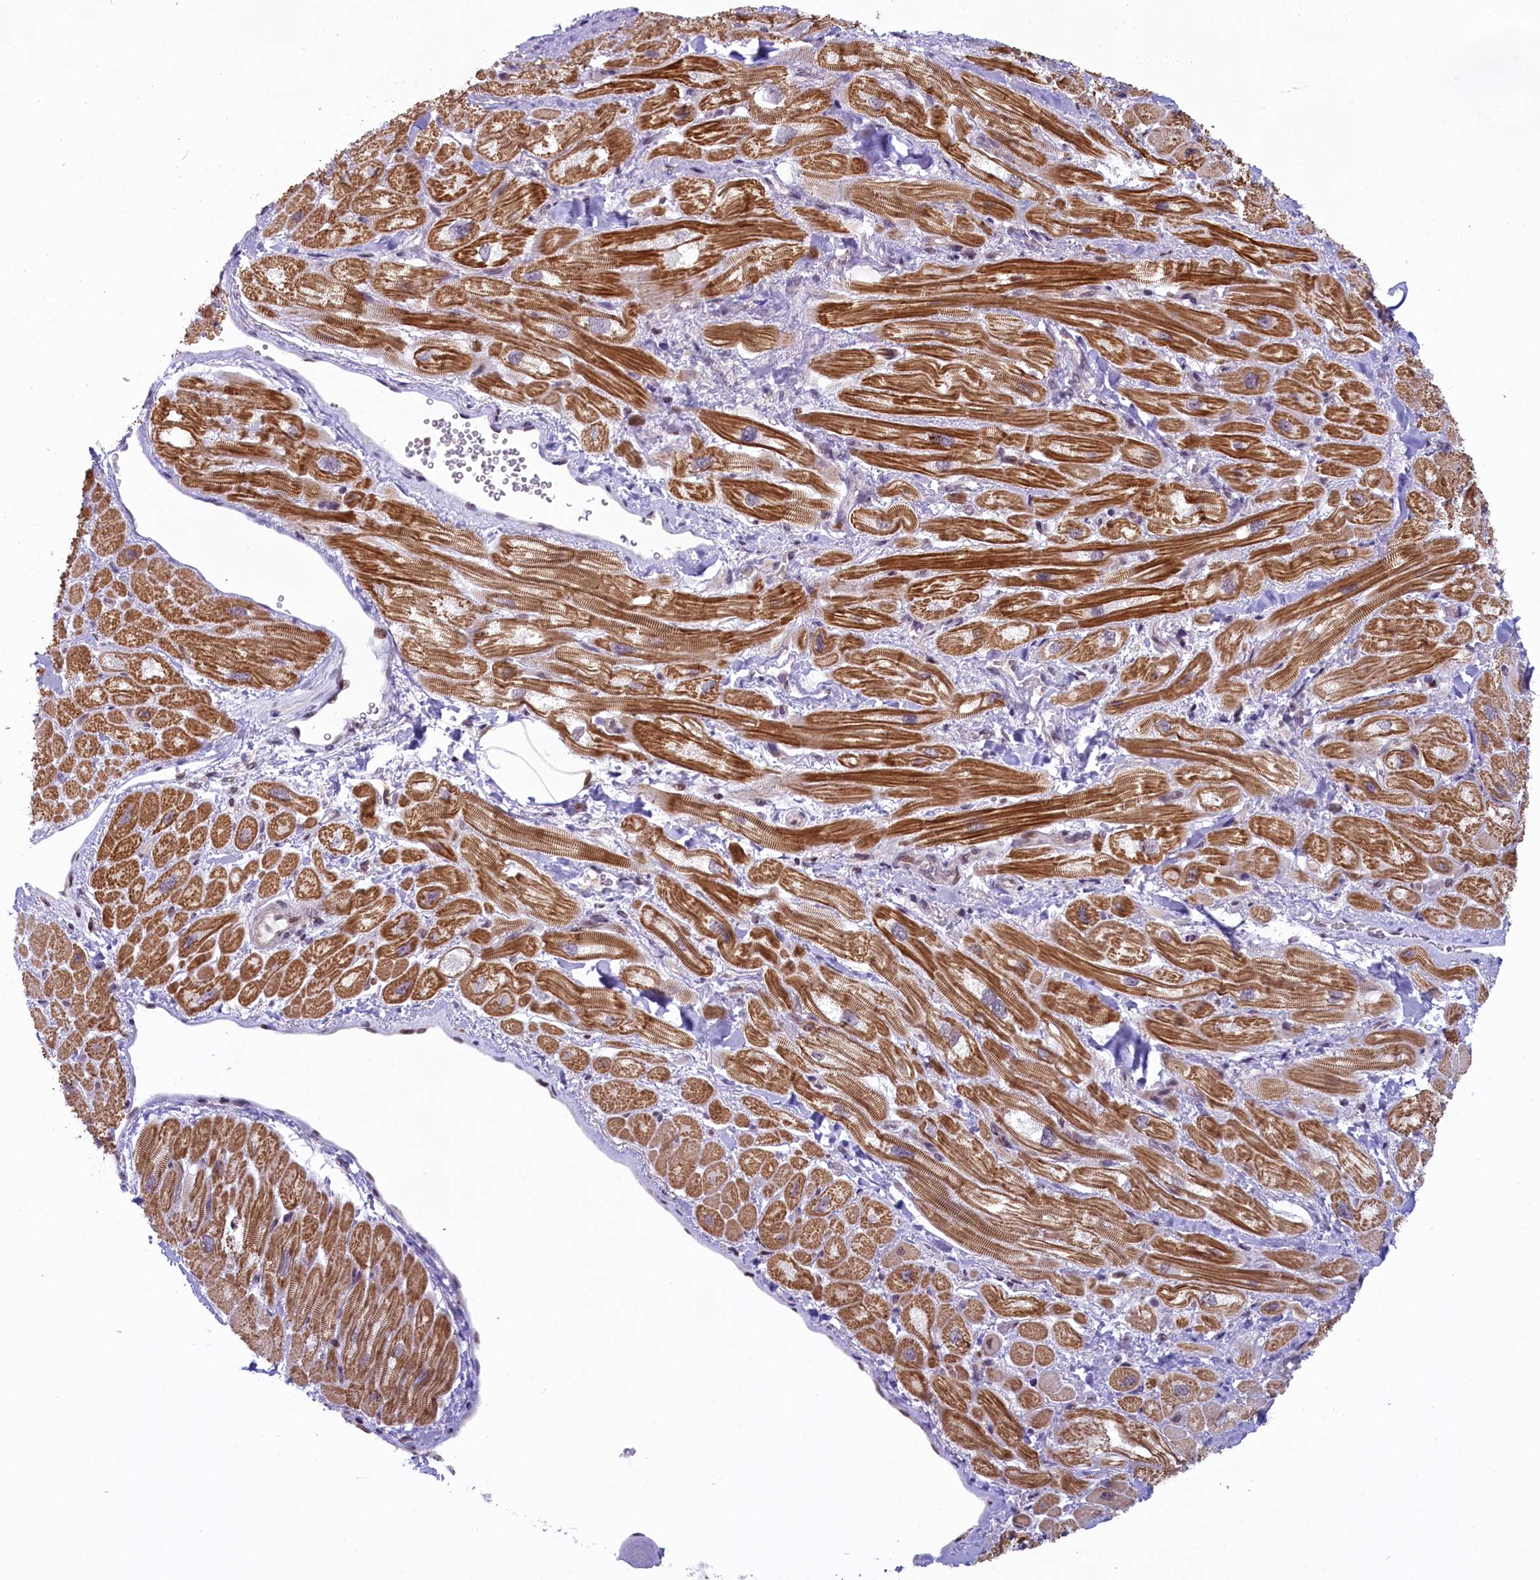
{"staining": {"intensity": "strong", "quantity": ">75%", "location": "cytoplasmic/membranous"}, "tissue": "heart muscle", "cell_type": "Cardiomyocytes", "image_type": "normal", "snomed": [{"axis": "morphology", "description": "Normal tissue, NOS"}, {"axis": "topography", "description": "Heart"}], "caption": "IHC of benign heart muscle demonstrates high levels of strong cytoplasmic/membranous staining in approximately >75% of cardiomyocytes. (brown staining indicates protein expression, while blue staining denotes nuclei).", "gene": "FCHO1", "patient": {"sex": "male", "age": 65}}